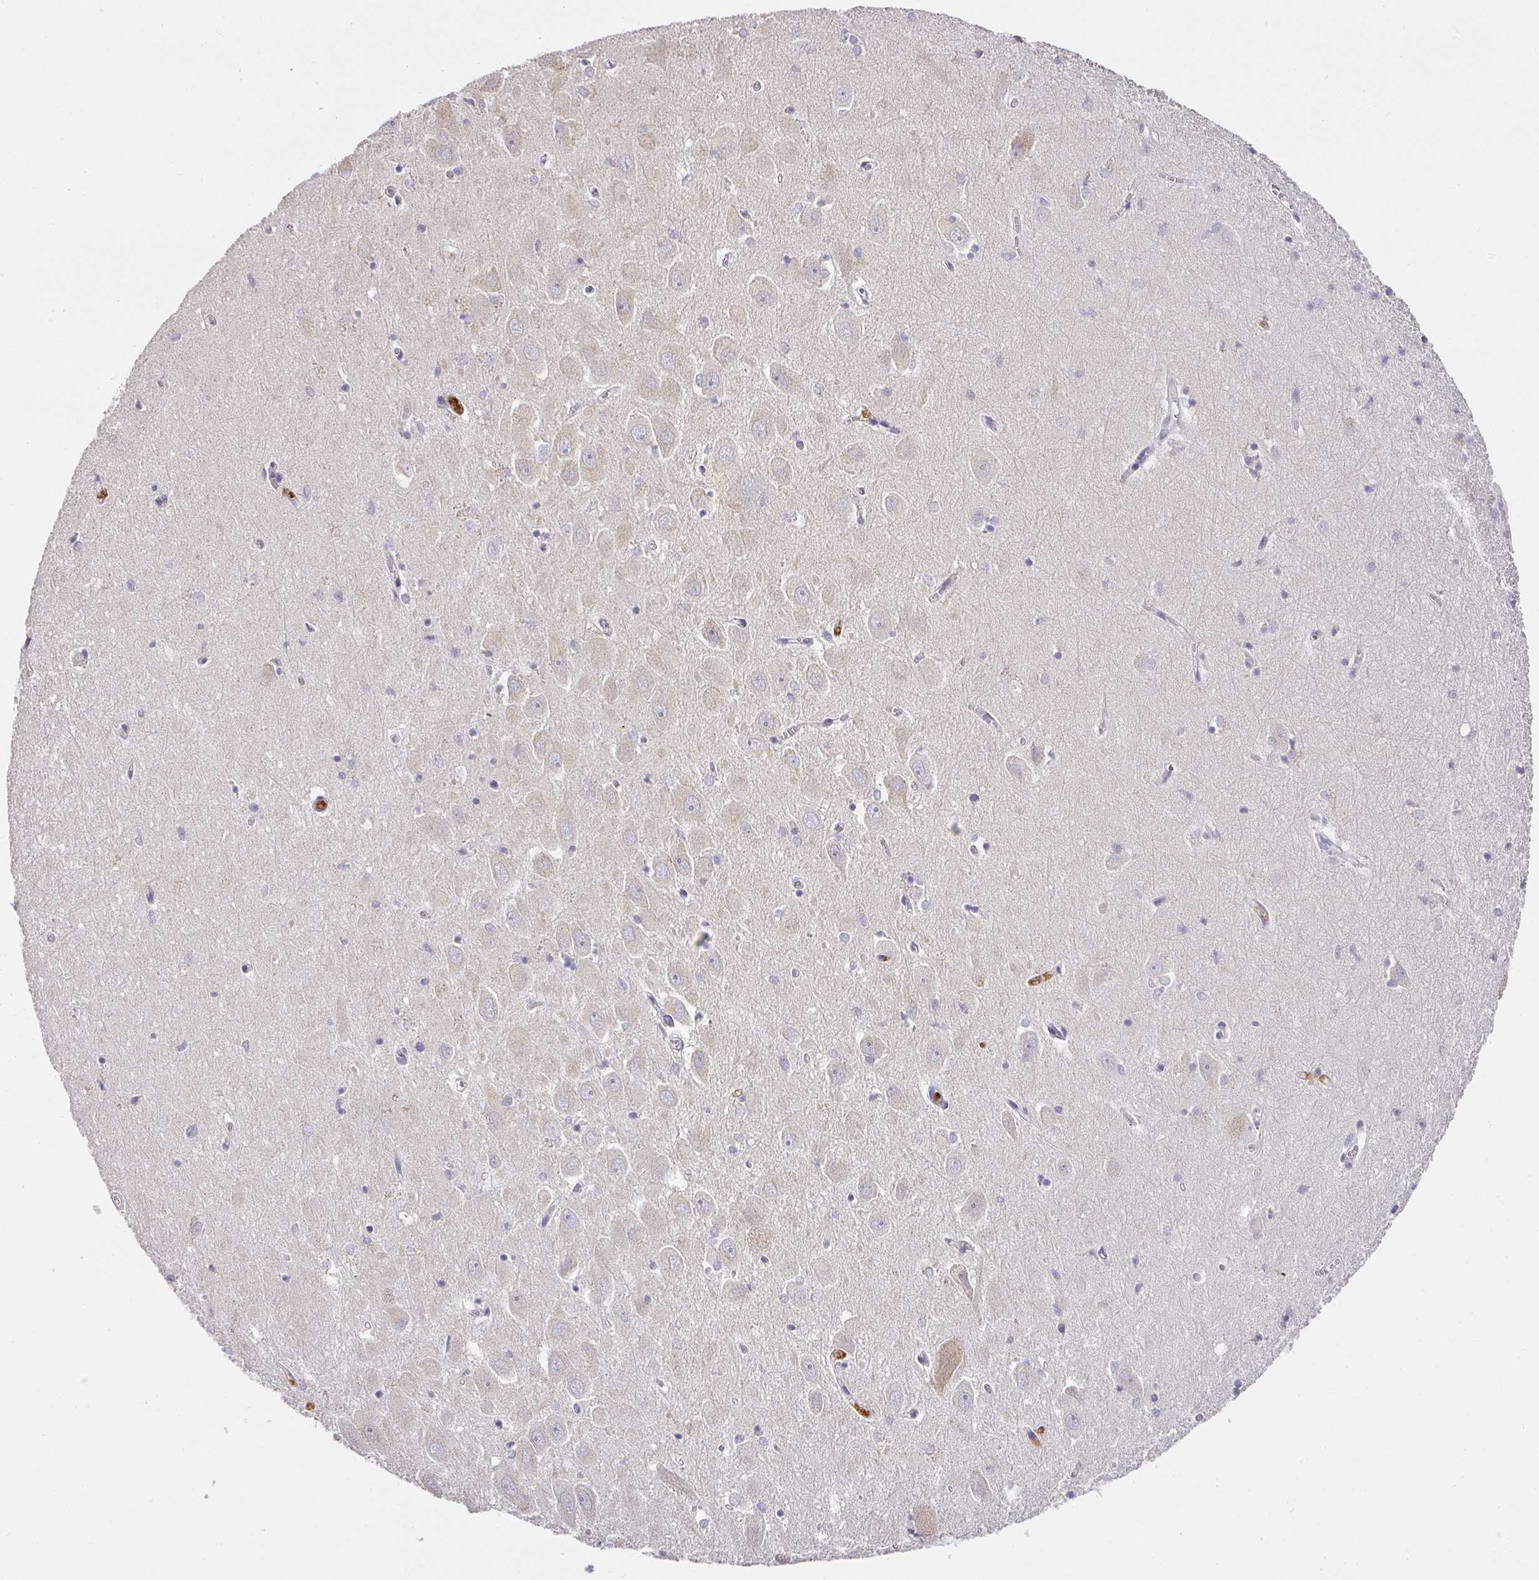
{"staining": {"intensity": "negative", "quantity": "none", "location": "none"}, "tissue": "hippocampus", "cell_type": "Glial cells", "image_type": "normal", "snomed": [{"axis": "morphology", "description": "Normal tissue, NOS"}, {"axis": "topography", "description": "Hippocampus"}], "caption": "Glial cells are negative for brown protein staining in benign hippocampus.", "gene": "CAMP", "patient": {"sex": "female", "age": 64}}